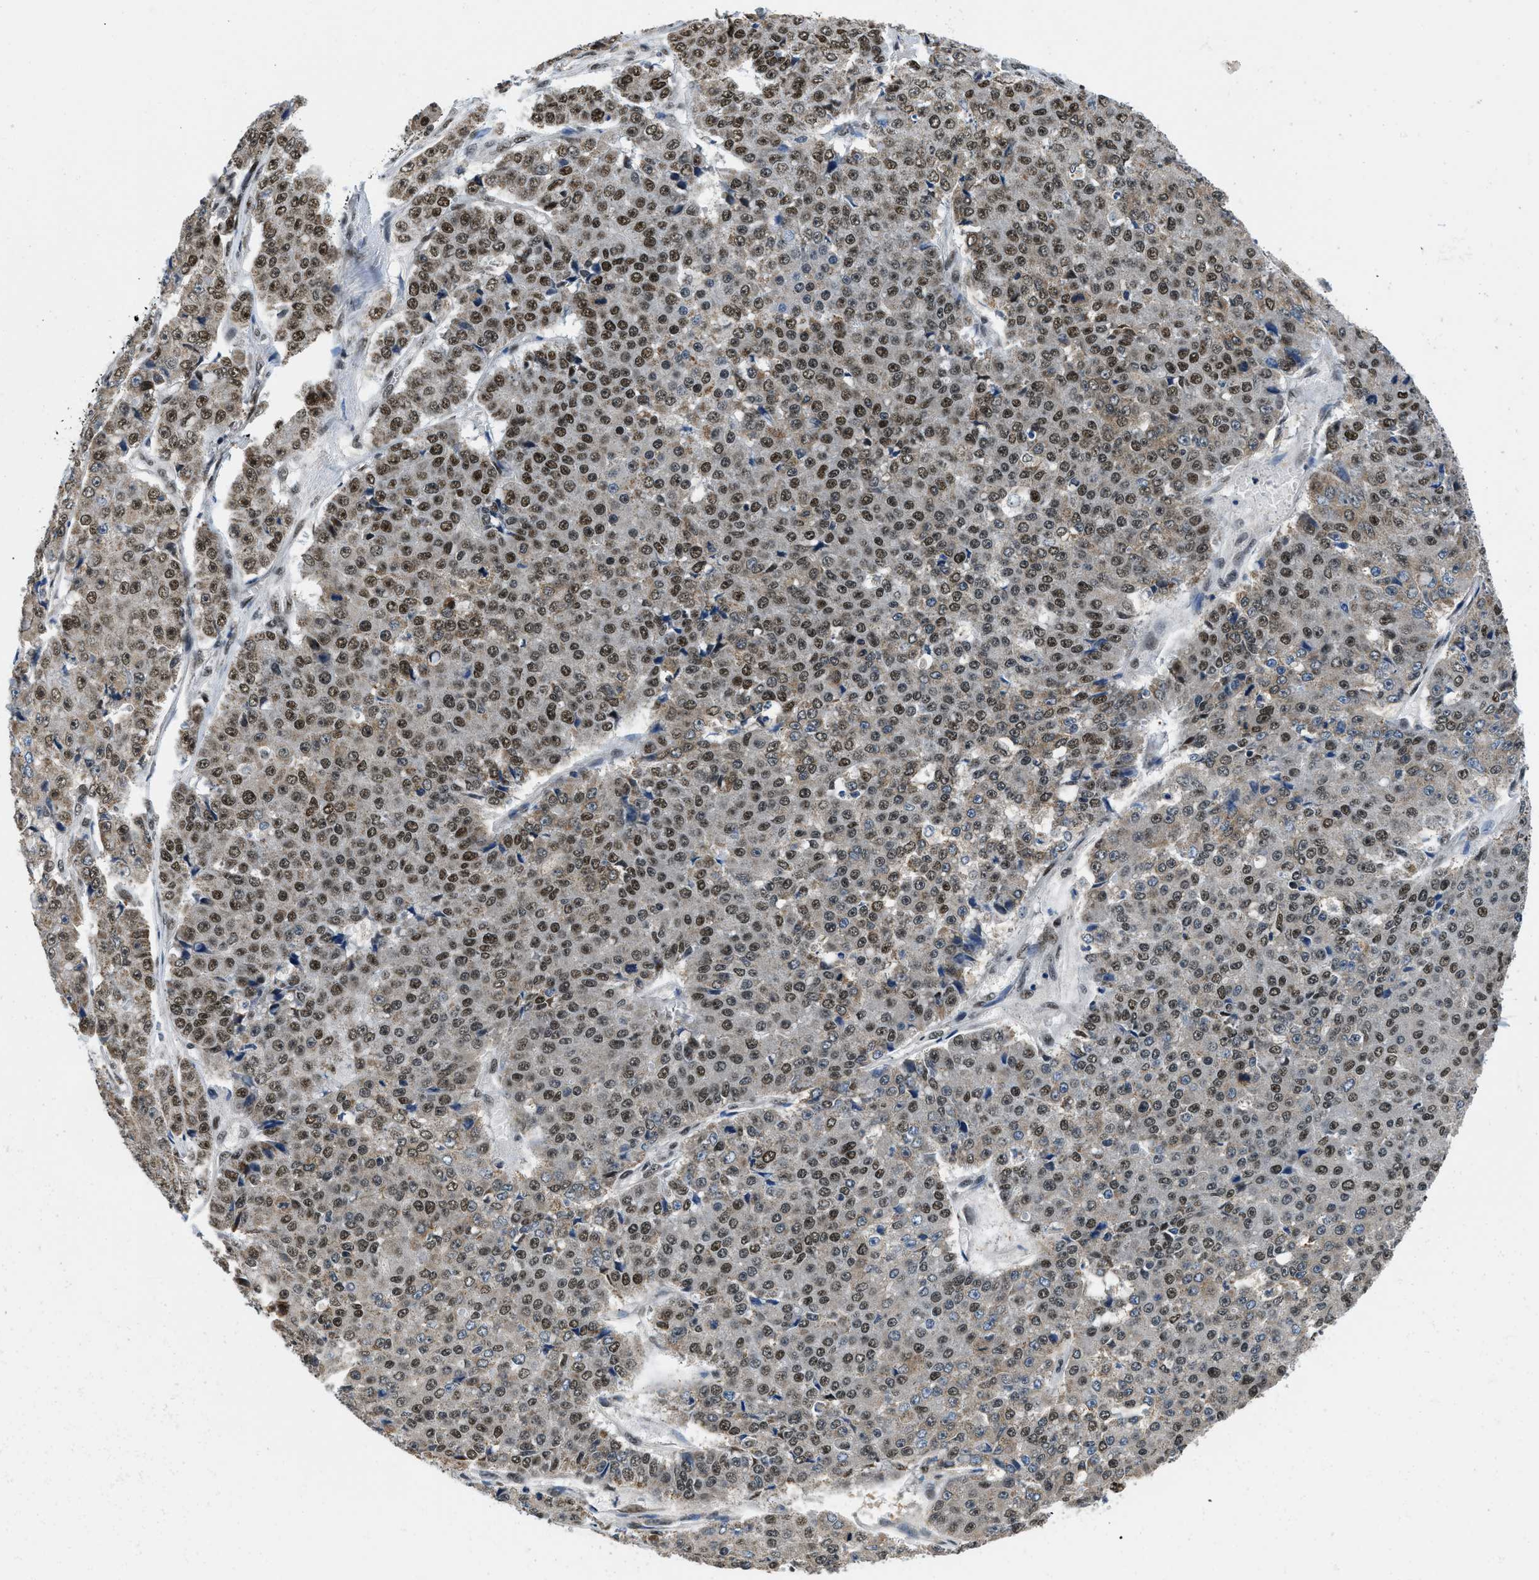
{"staining": {"intensity": "strong", "quantity": ">75%", "location": "nuclear"}, "tissue": "pancreatic cancer", "cell_type": "Tumor cells", "image_type": "cancer", "snomed": [{"axis": "morphology", "description": "Adenocarcinoma, NOS"}, {"axis": "topography", "description": "Pancreas"}], "caption": "There is high levels of strong nuclear staining in tumor cells of pancreatic cancer, as demonstrated by immunohistochemical staining (brown color).", "gene": "KDM3B", "patient": {"sex": "male", "age": 50}}